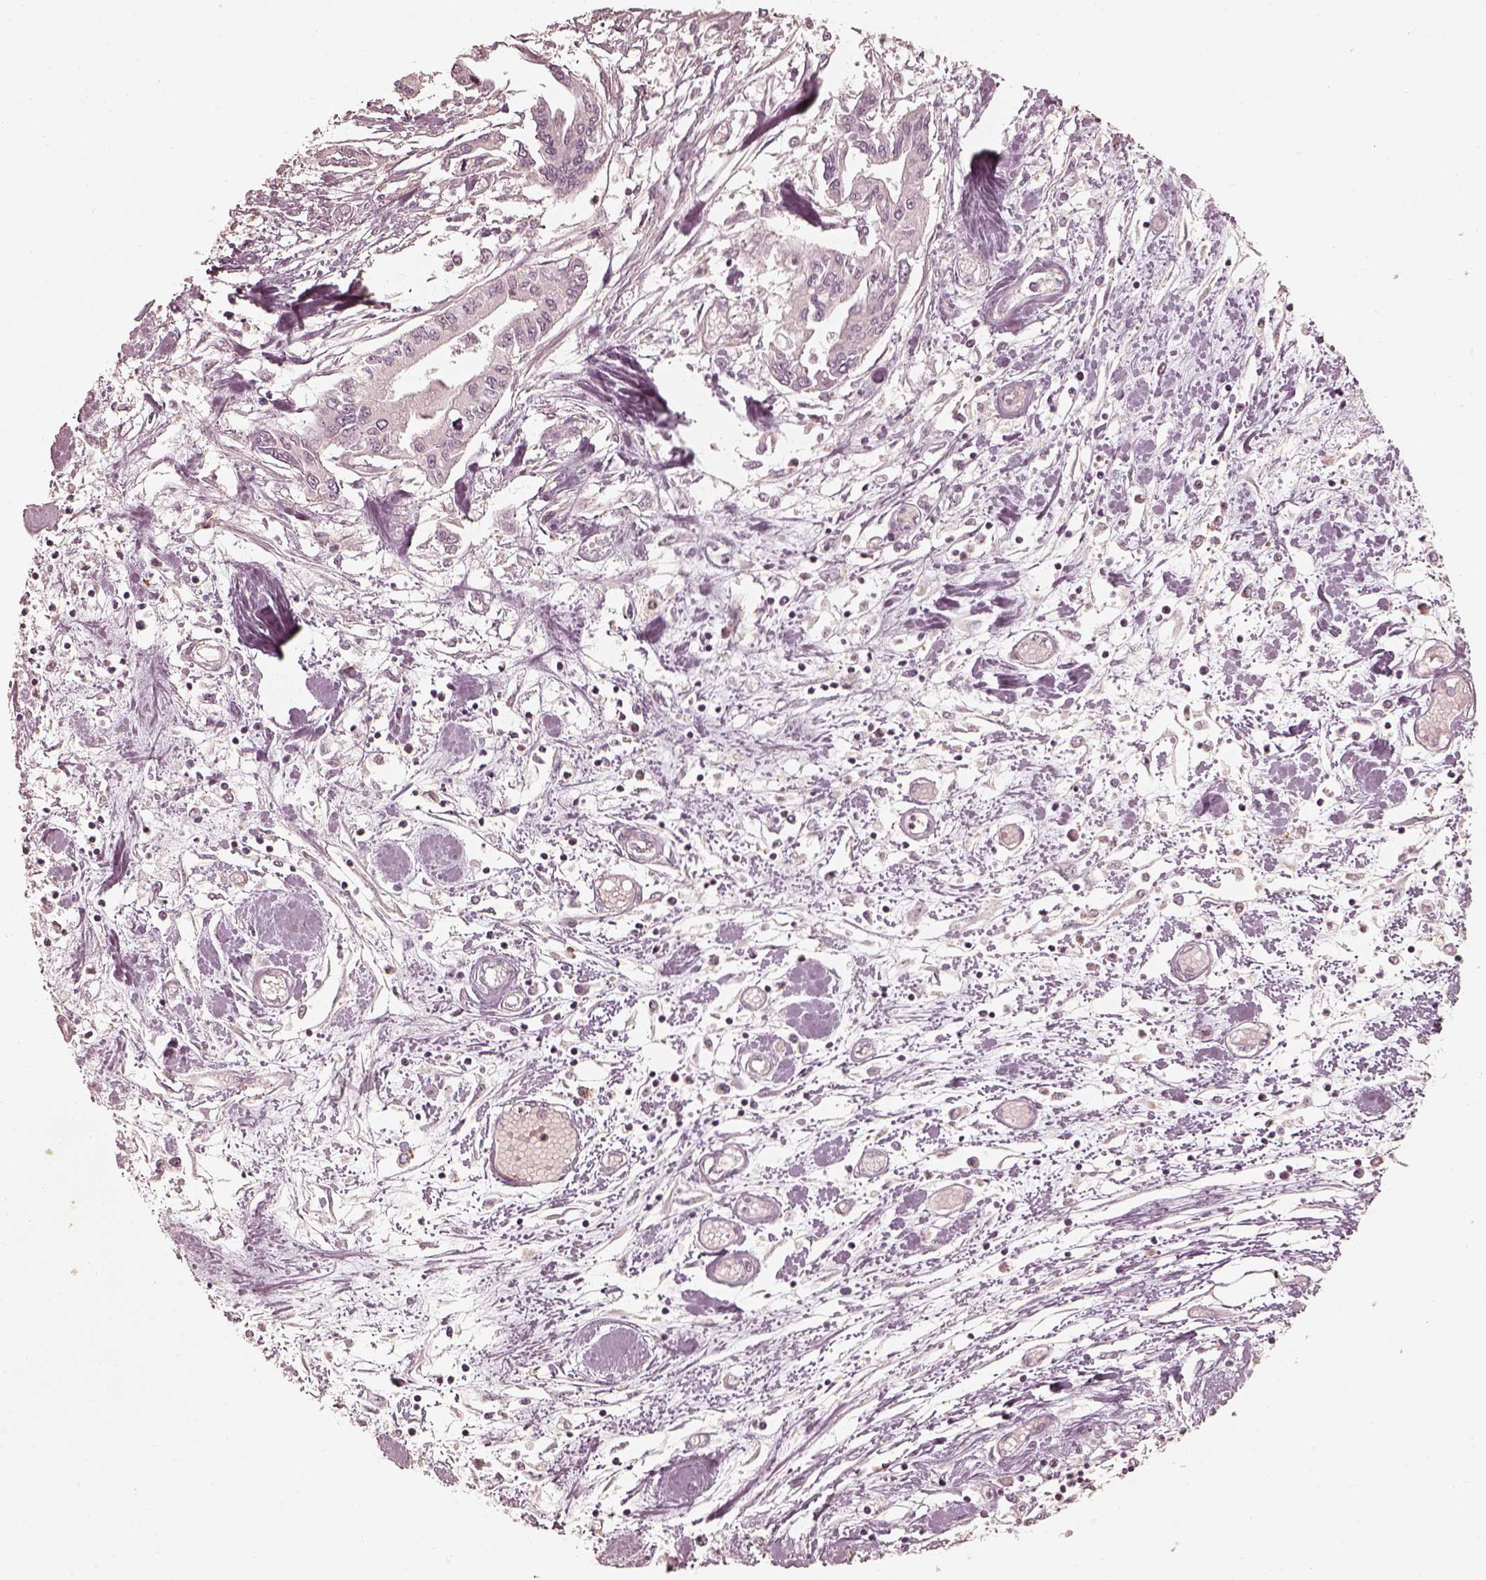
{"staining": {"intensity": "negative", "quantity": "none", "location": "none"}, "tissue": "pancreatic cancer", "cell_type": "Tumor cells", "image_type": "cancer", "snomed": [{"axis": "morphology", "description": "Adenocarcinoma, NOS"}, {"axis": "topography", "description": "Pancreas"}], "caption": "The photomicrograph reveals no staining of tumor cells in adenocarcinoma (pancreatic). (DAB (3,3'-diaminobenzidine) immunohistochemistry (IHC) visualized using brightfield microscopy, high magnification).", "gene": "FMNL2", "patient": {"sex": "male", "age": 60}}